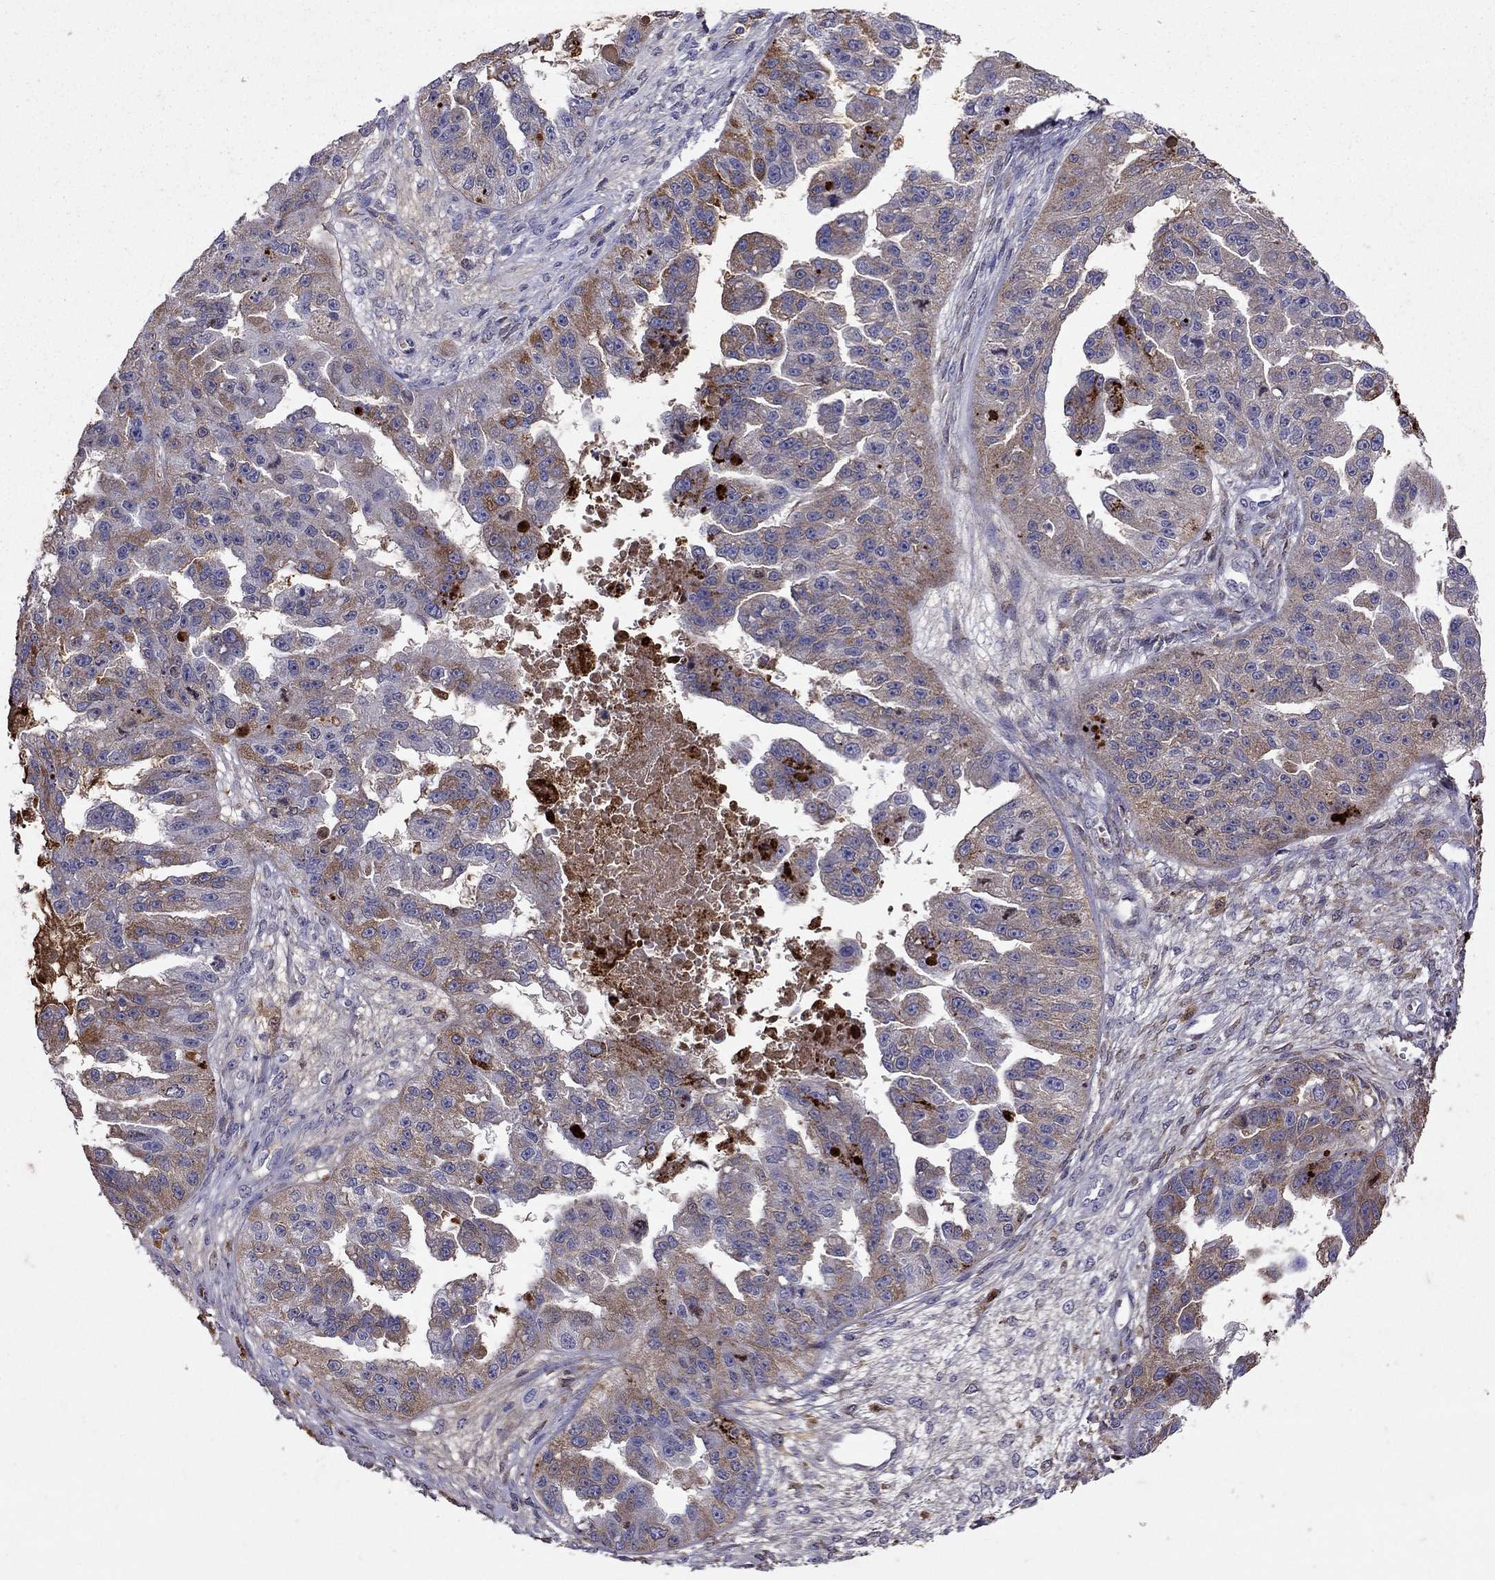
{"staining": {"intensity": "moderate", "quantity": ">75%", "location": "cytoplasmic/membranous"}, "tissue": "ovarian cancer", "cell_type": "Tumor cells", "image_type": "cancer", "snomed": [{"axis": "morphology", "description": "Cystadenocarcinoma, serous, NOS"}, {"axis": "topography", "description": "Ovary"}], "caption": "Human ovarian cancer (serous cystadenocarcinoma) stained with a brown dye reveals moderate cytoplasmic/membranous positive staining in approximately >75% of tumor cells.", "gene": "SERPINA3", "patient": {"sex": "female", "age": 58}}